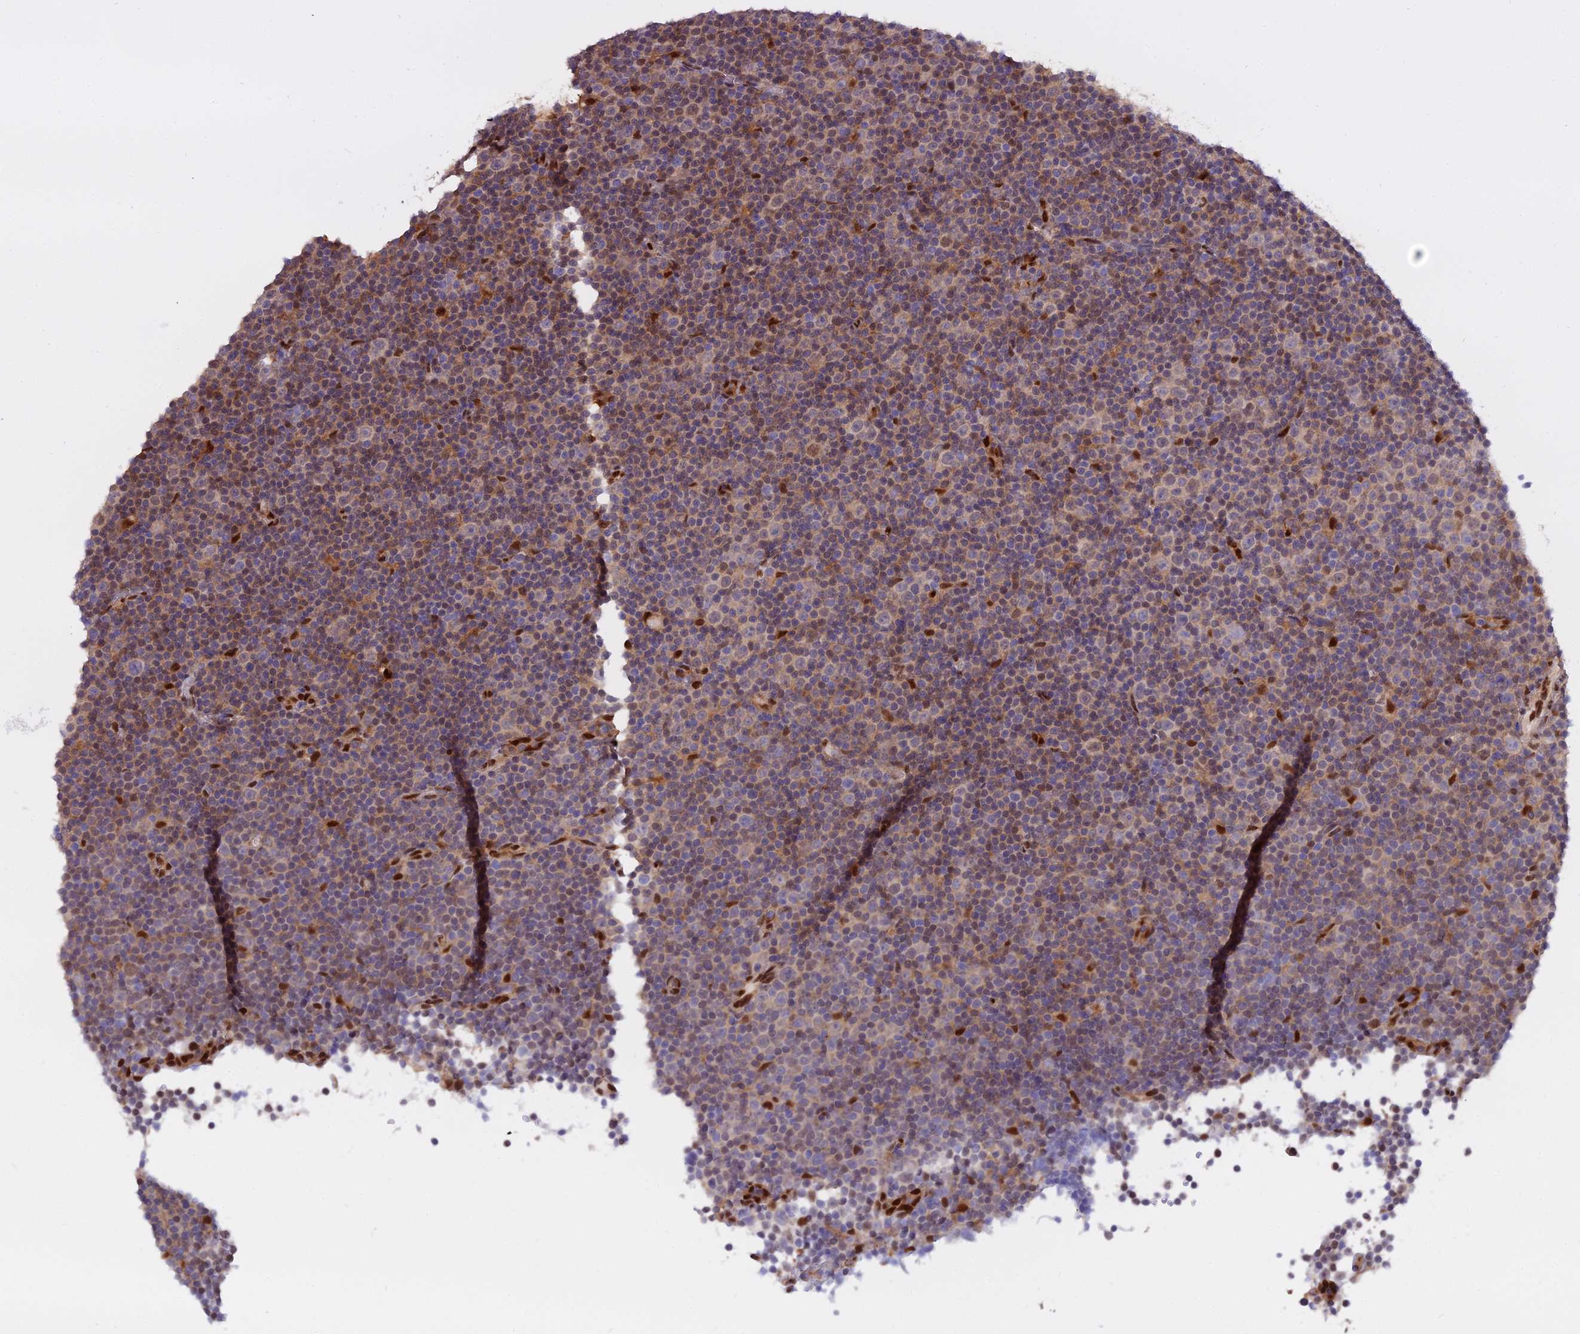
{"staining": {"intensity": "moderate", "quantity": "<25%", "location": "nuclear"}, "tissue": "lymphoma", "cell_type": "Tumor cells", "image_type": "cancer", "snomed": [{"axis": "morphology", "description": "Malignant lymphoma, non-Hodgkin's type, Low grade"}, {"axis": "topography", "description": "Lymph node"}], "caption": "Immunohistochemistry (IHC) (DAB) staining of low-grade malignant lymphoma, non-Hodgkin's type demonstrates moderate nuclear protein staining in about <25% of tumor cells. (Stains: DAB in brown, nuclei in blue, Microscopy: brightfield microscopy at high magnification).", "gene": "NPEPL1", "patient": {"sex": "female", "age": 67}}